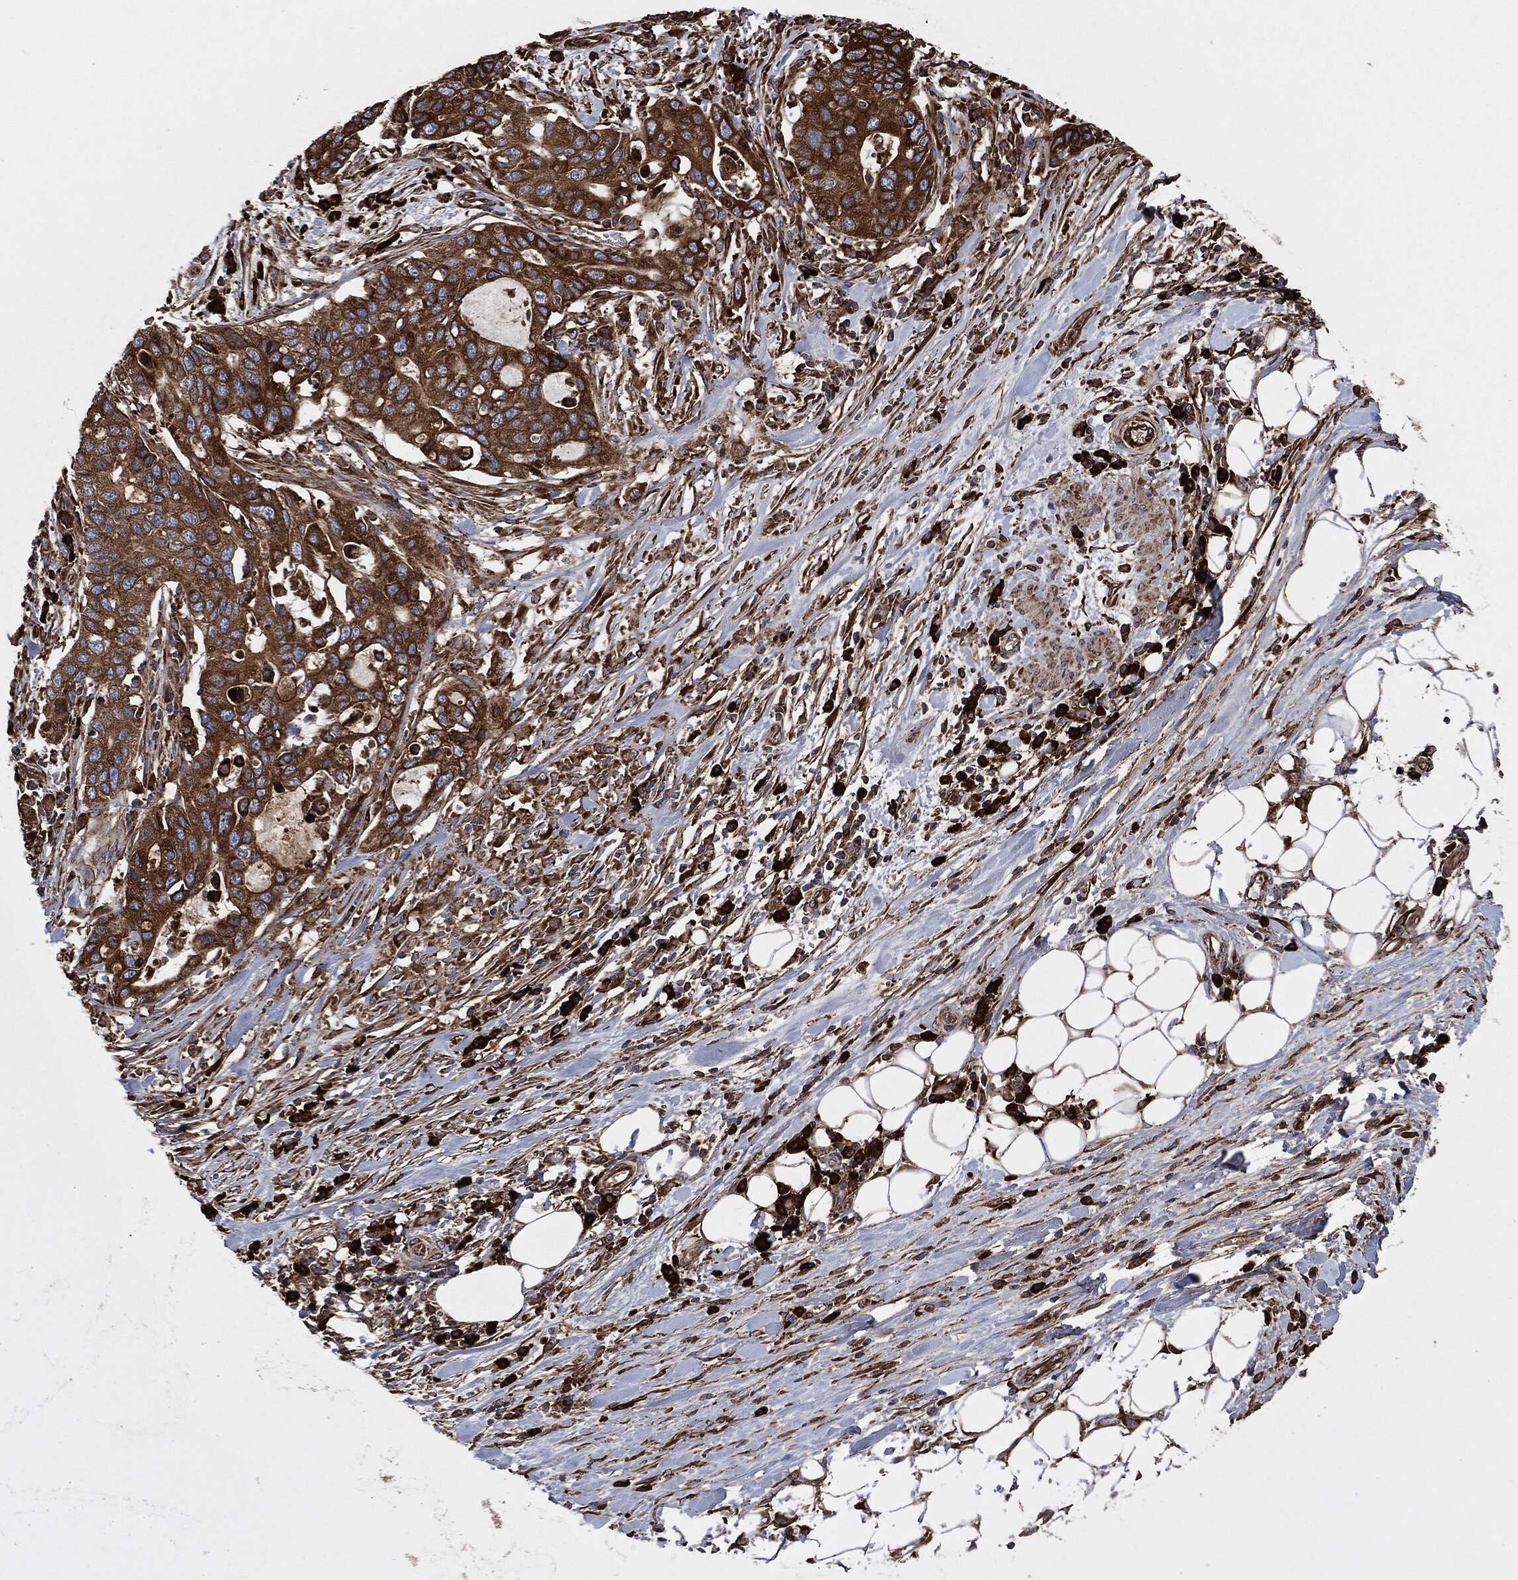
{"staining": {"intensity": "strong", "quantity": ">75%", "location": "cytoplasmic/membranous"}, "tissue": "stomach cancer", "cell_type": "Tumor cells", "image_type": "cancer", "snomed": [{"axis": "morphology", "description": "Adenocarcinoma, NOS"}, {"axis": "topography", "description": "Stomach"}], "caption": "Immunohistochemistry (IHC) micrograph of stomach cancer (adenocarcinoma) stained for a protein (brown), which shows high levels of strong cytoplasmic/membranous staining in about >75% of tumor cells.", "gene": "AMFR", "patient": {"sex": "male", "age": 54}}